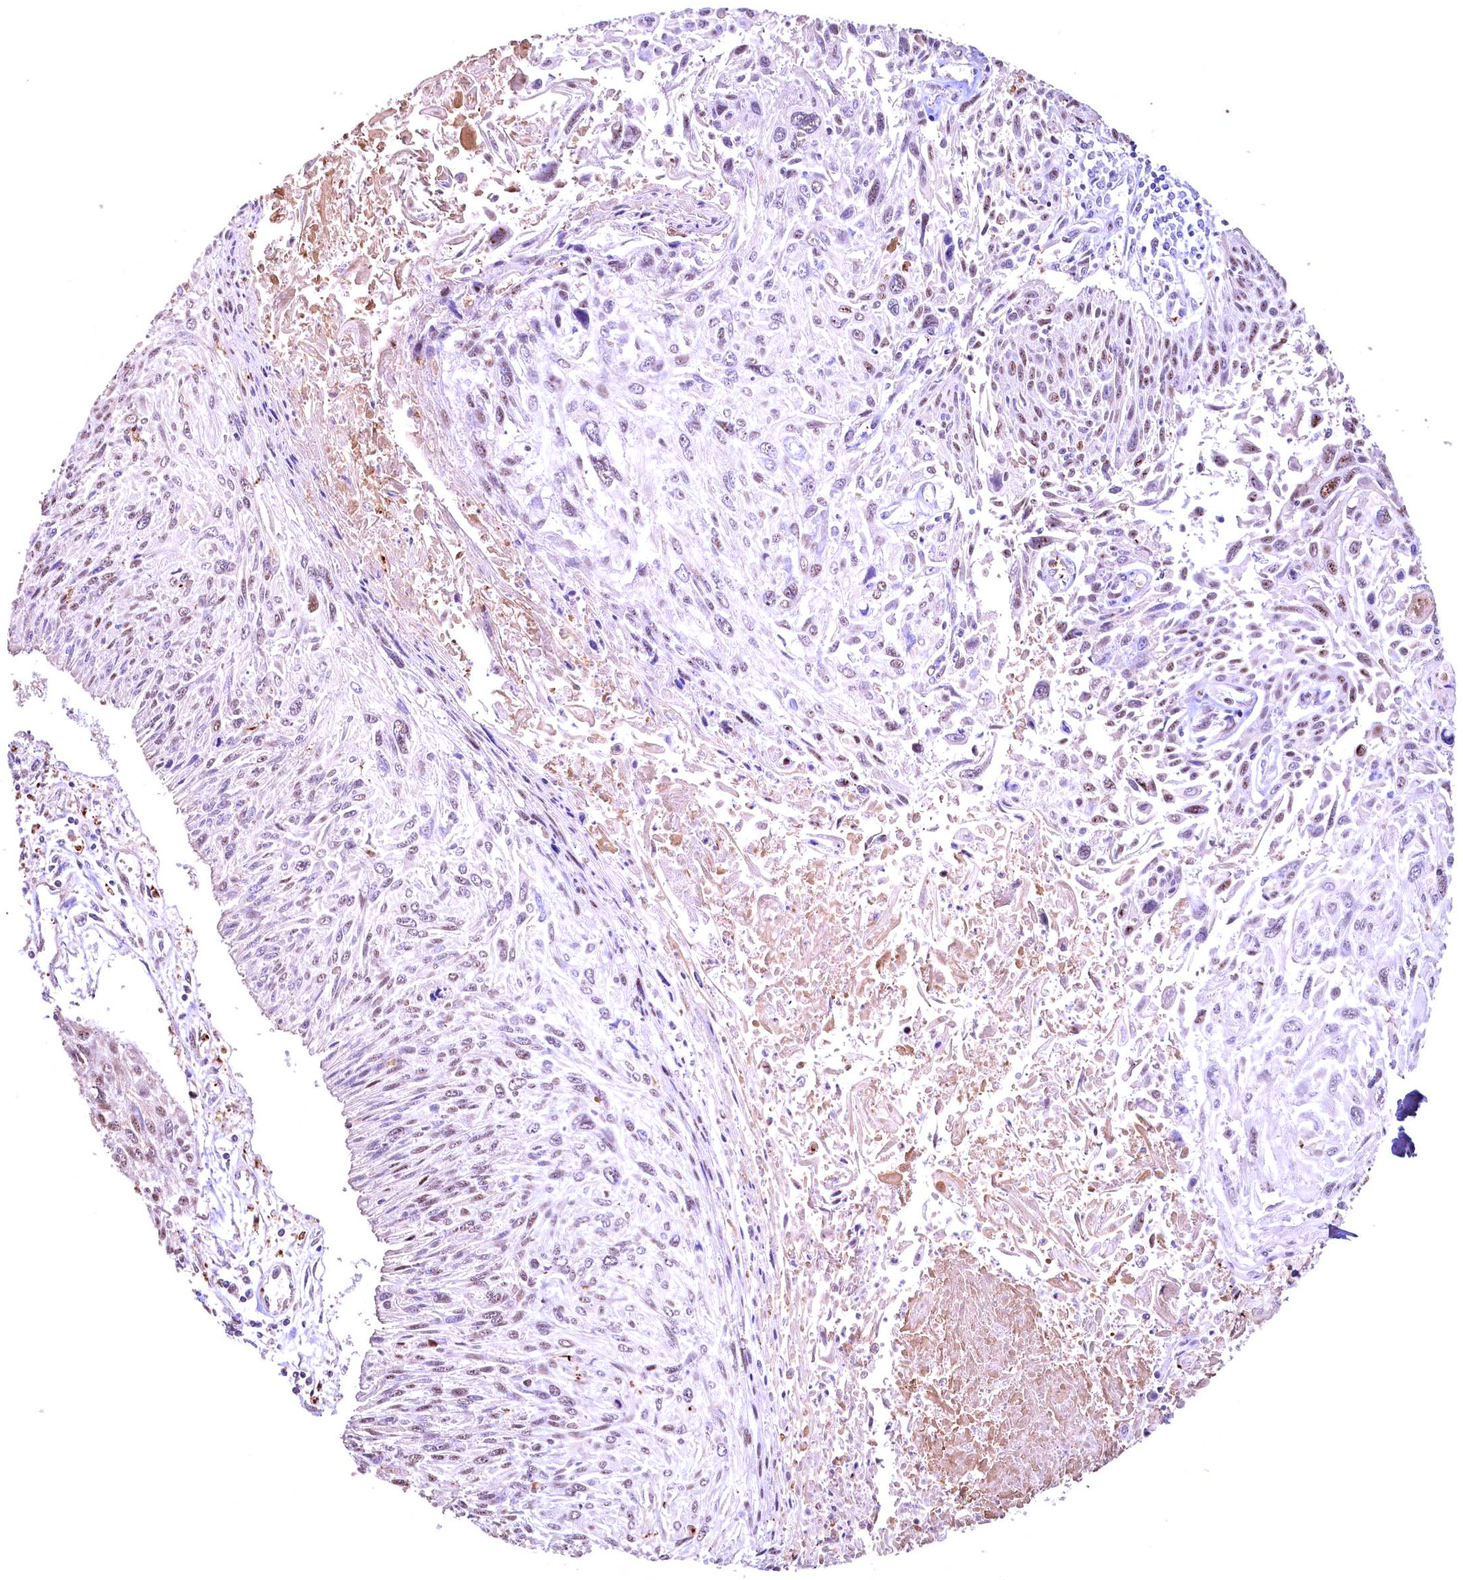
{"staining": {"intensity": "moderate", "quantity": "25%-75%", "location": "nuclear"}, "tissue": "cervical cancer", "cell_type": "Tumor cells", "image_type": "cancer", "snomed": [{"axis": "morphology", "description": "Squamous cell carcinoma, NOS"}, {"axis": "topography", "description": "Cervix"}], "caption": "The photomicrograph shows immunohistochemical staining of cervical squamous cell carcinoma. There is moderate nuclear expression is seen in approximately 25%-75% of tumor cells. (DAB (3,3'-diaminobenzidine) IHC, brown staining for protein, blue staining for nuclei).", "gene": "FUZ", "patient": {"sex": "female", "age": 51}}